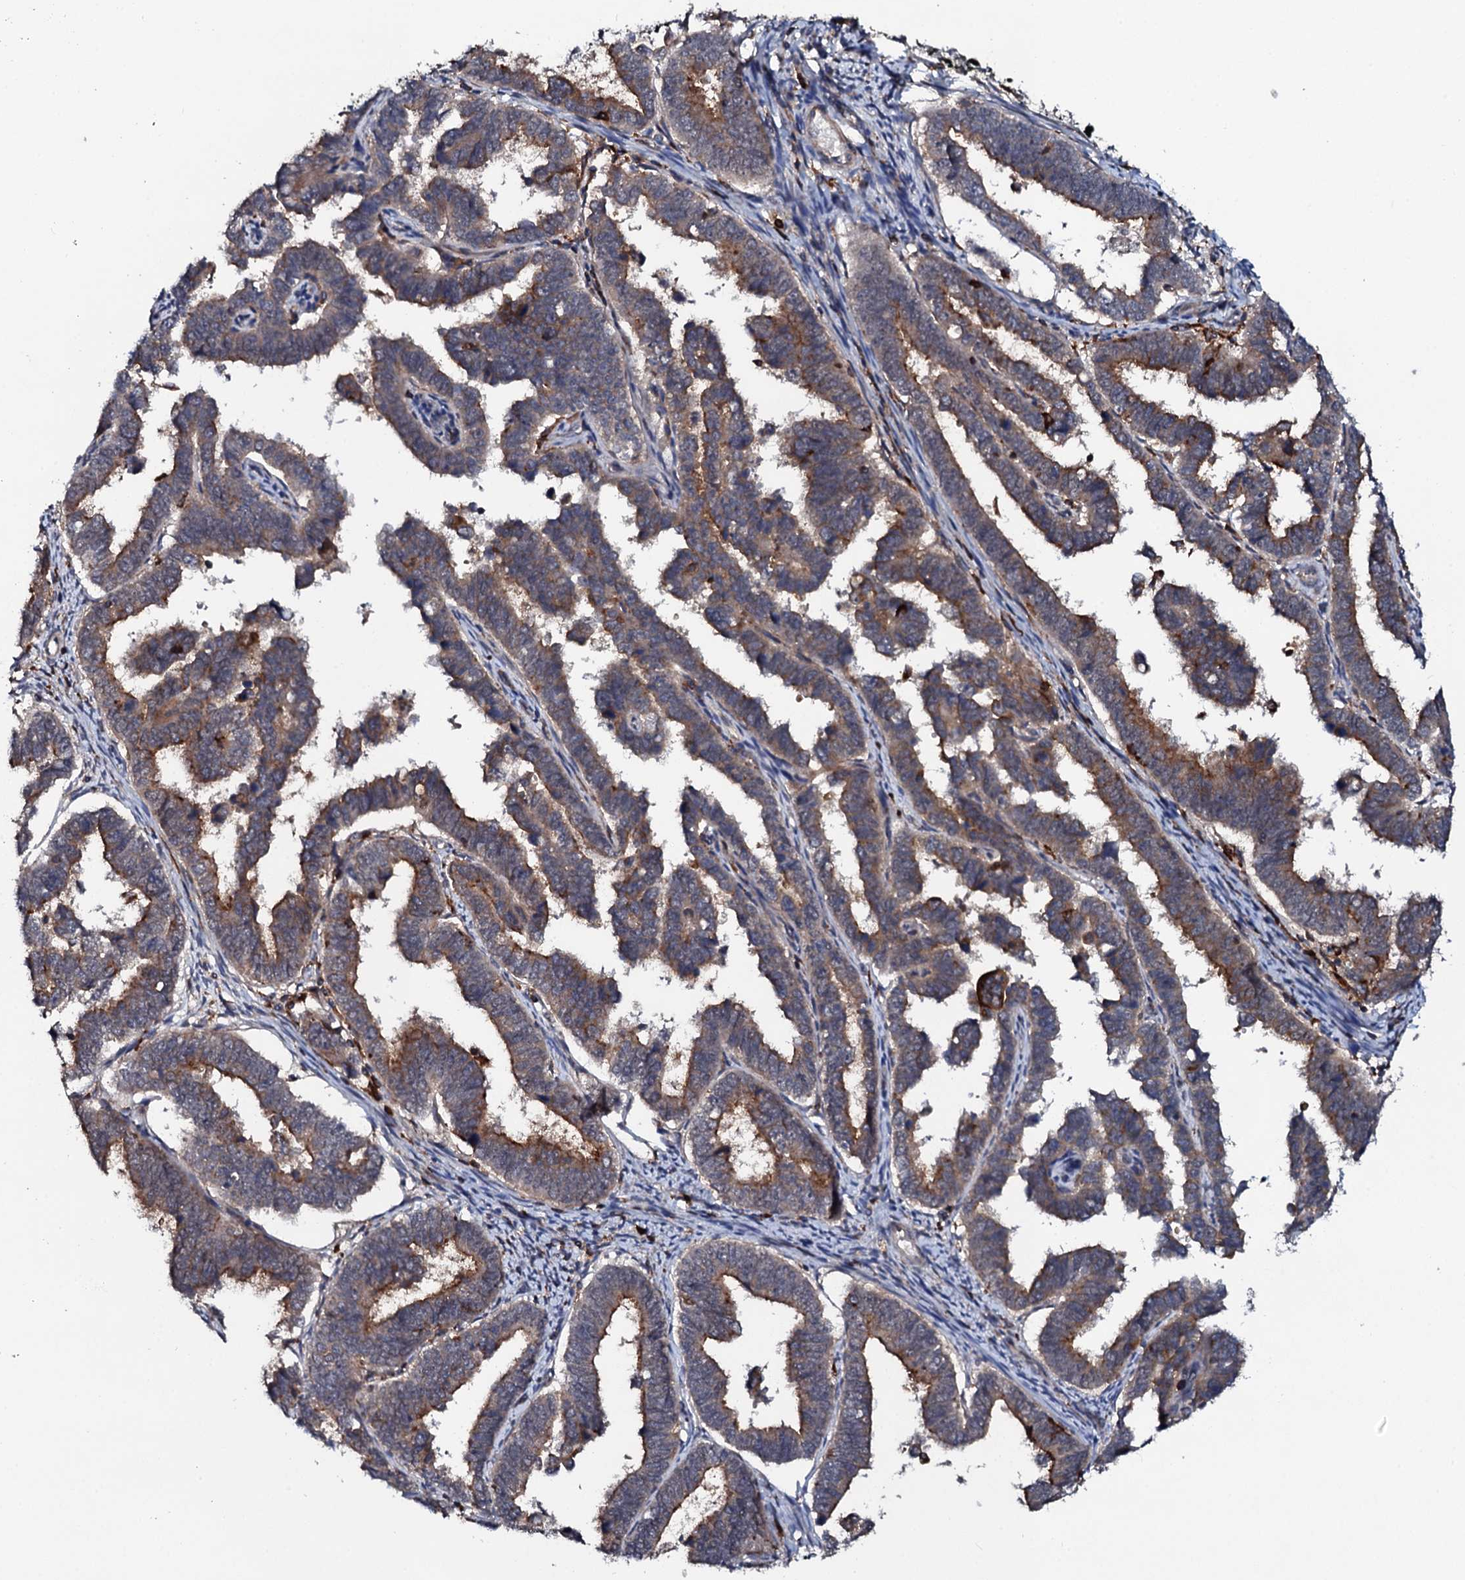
{"staining": {"intensity": "moderate", "quantity": "25%-75%", "location": "cytoplasmic/membranous"}, "tissue": "endometrial cancer", "cell_type": "Tumor cells", "image_type": "cancer", "snomed": [{"axis": "morphology", "description": "Adenocarcinoma, NOS"}, {"axis": "topography", "description": "Endometrium"}], "caption": "Tumor cells reveal medium levels of moderate cytoplasmic/membranous positivity in approximately 25%-75% of cells in human endometrial cancer. Using DAB (brown) and hematoxylin (blue) stains, captured at high magnification using brightfield microscopy.", "gene": "VAMP8", "patient": {"sex": "female", "age": 75}}